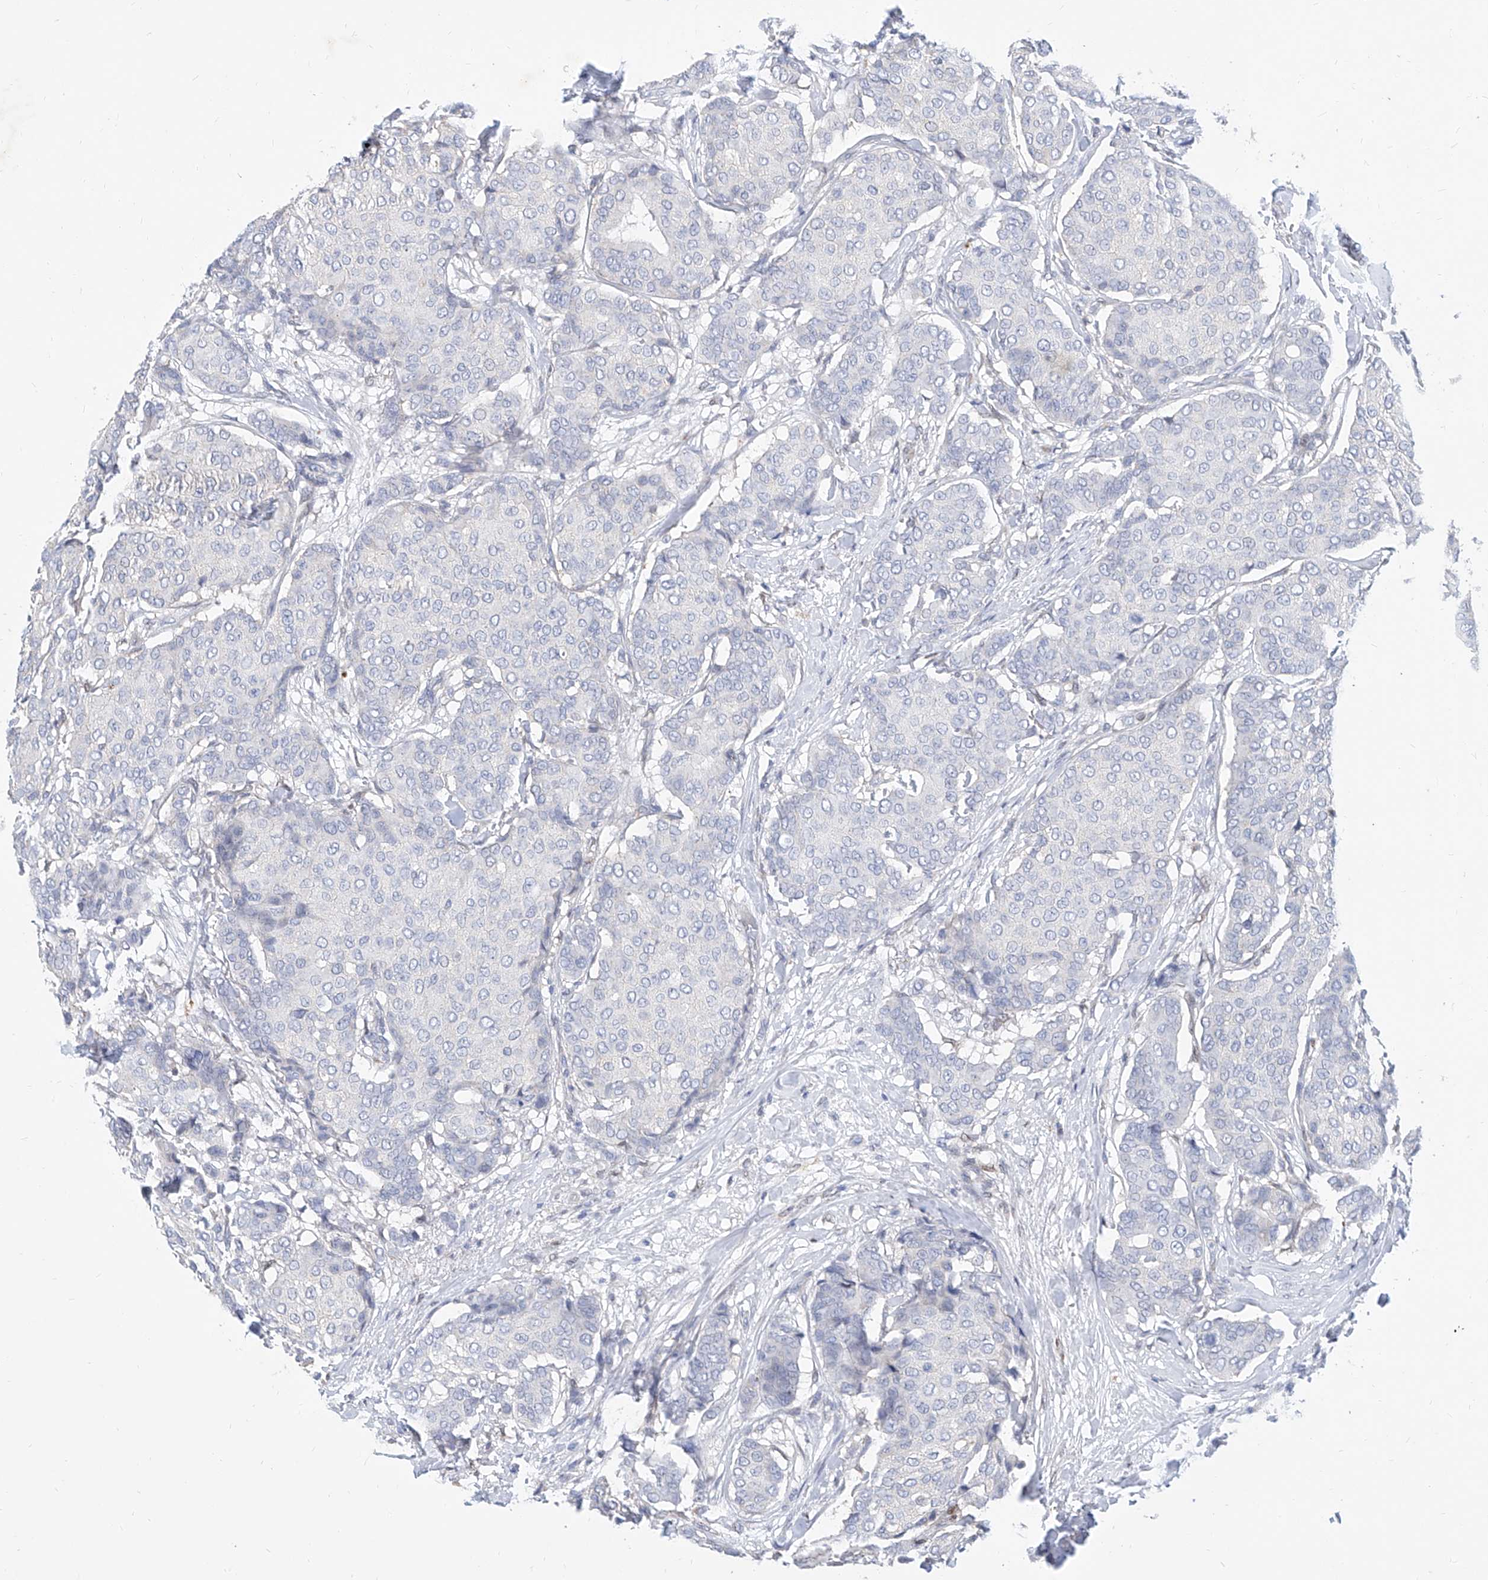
{"staining": {"intensity": "negative", "quantity": "none", "location": "none"}, "tissue": "breast cancer", "cell_type": "Tumor cells", "image_type": "cancer", "snomed": [{"axis": "morphology", "description": "Duct carcinoma"}, {"axis": "topography", "description": "Breast"}], "caption": "A micrograph of human breast cancer (infiltrating ductal carcinoma) is negative for staining in tumor cells. (Immunohistochemistry (ihc), brightfield microscopy, high magnification).", "gene": "MX2", "patient": {"sex": "female", "age": 75}}